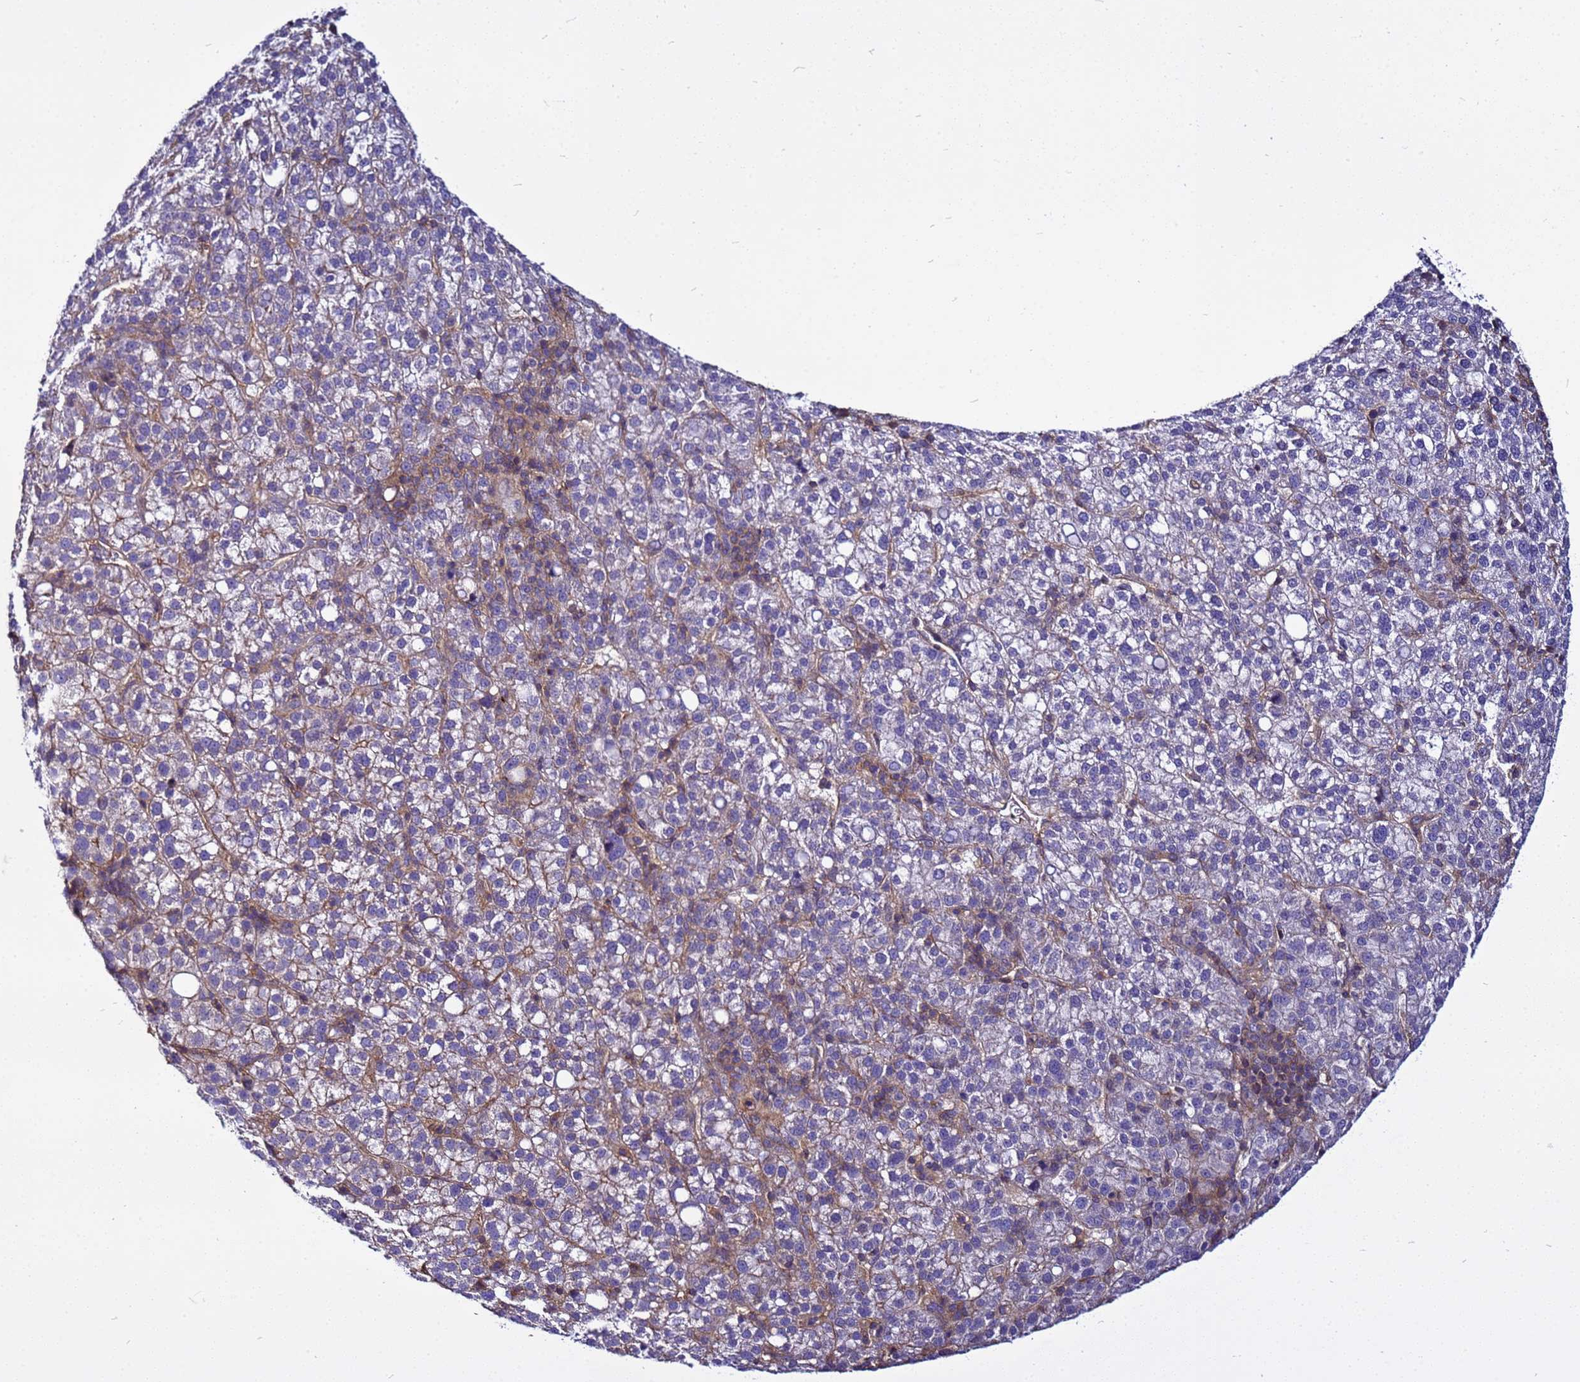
{"staining": {"intensity": "weak", "quantity": "<25%", "location": "cytoplasmic/membranous"}, "tissue": "liver cancer", "cell_type": "Tumor cells", "image_type": "cancer", "snomed": [{"axis": "morphology", "description": "Carcinoma, Hepatocellular, NOS"}, {"axis": "topography", "description": "Liver"}], "caption": "This is an immunohistochemistry (IHC) photomicrograph of human liver cancer (hepatocellular carcinoma). There is no positivity in tumor cells.", "gene": "STK38", "patient": {"sex": "female", "age": 58}}